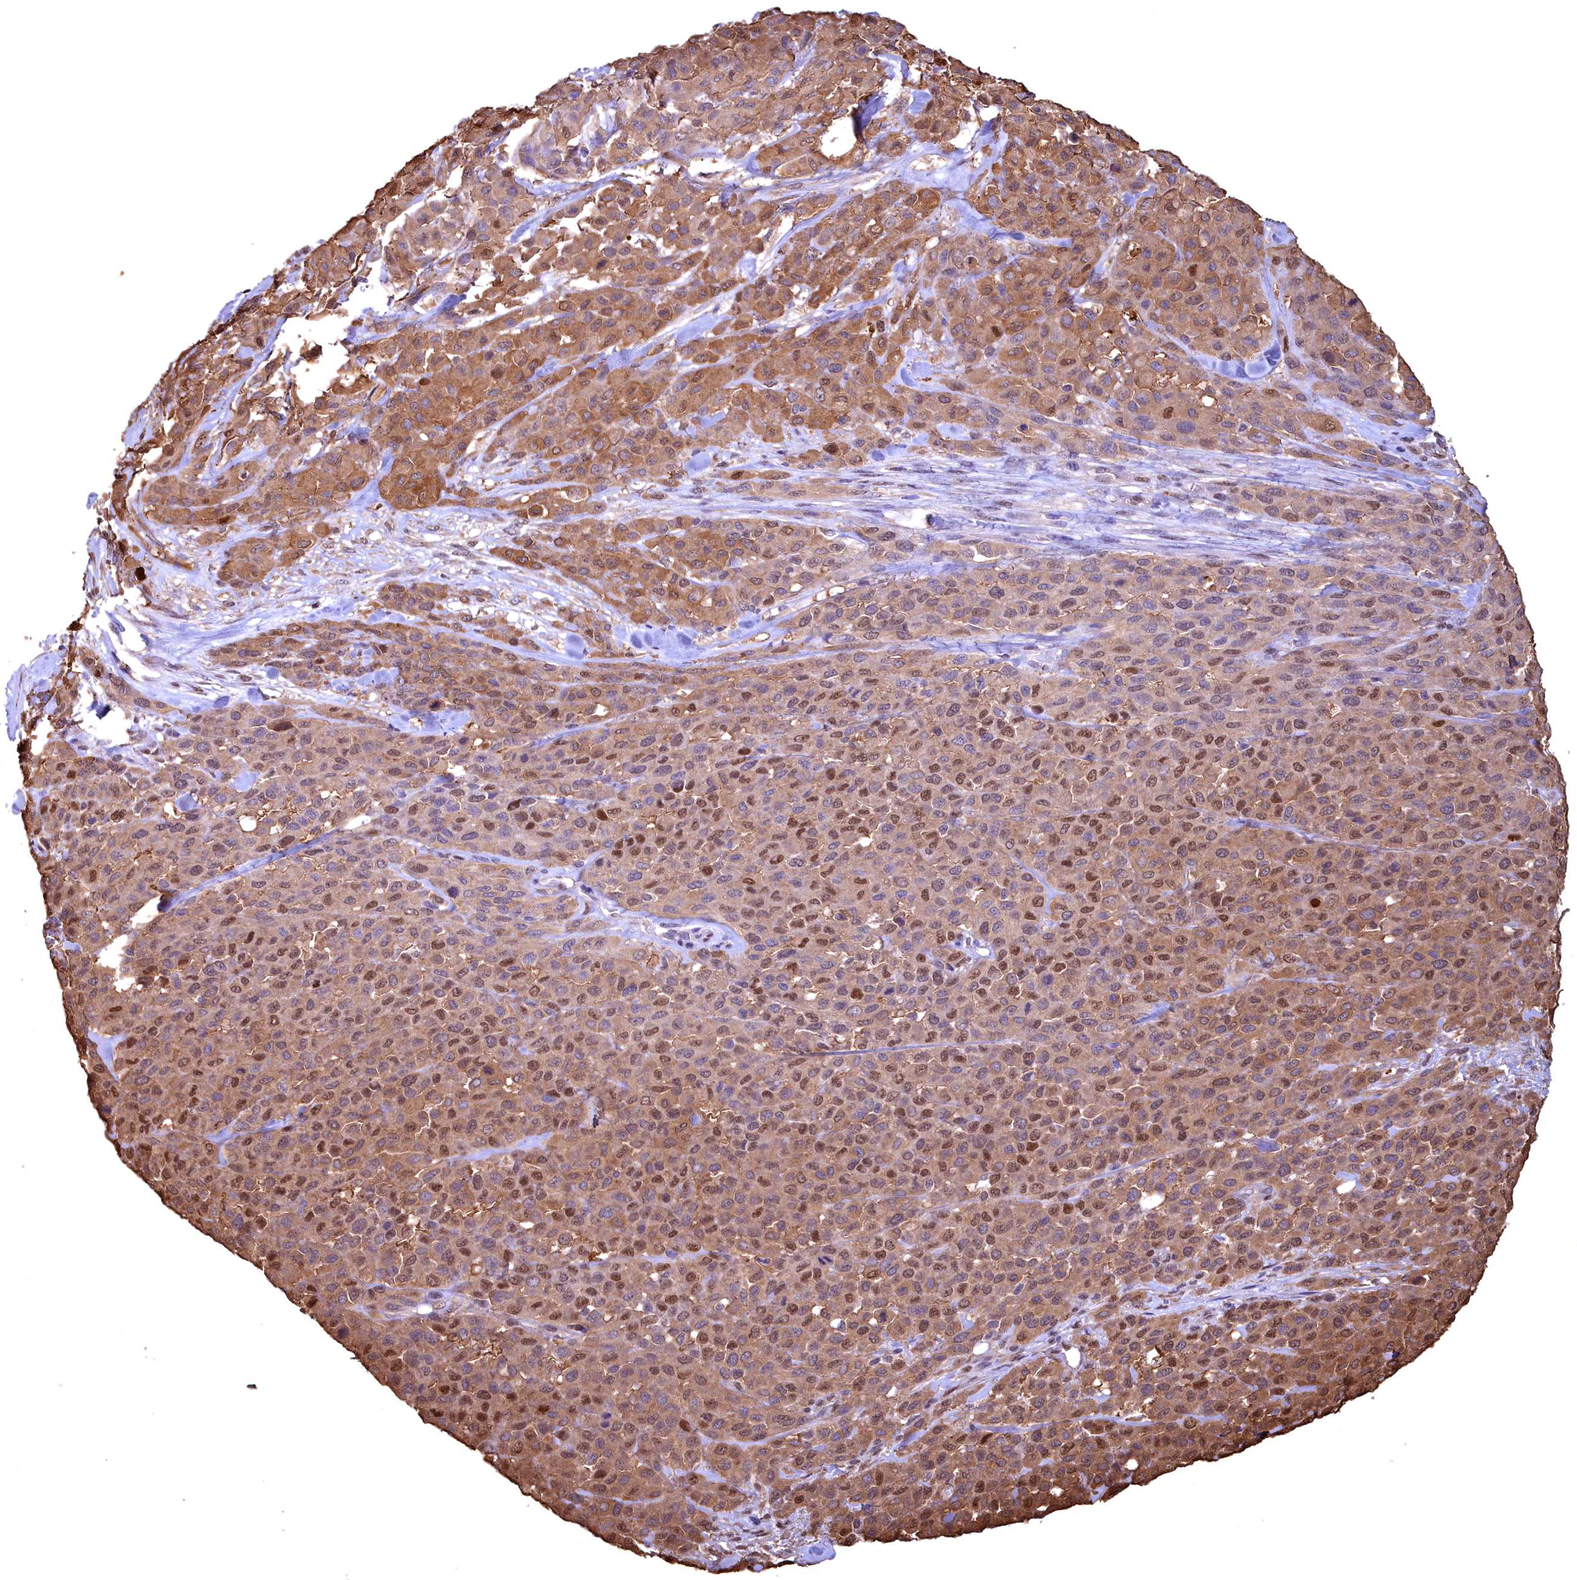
{"staining": {"intensity": "moderate", "quantity": ">75%", "location": "cytoplasmic/membranous,nuclear"}, "tissue": "melanoma", "cell_type": "Tumor cells", "image_type": "cancer", "snomed": [{"axis": "morphology", "description": "Malignant melanoma, Metastatic site"}, {"axis": "topography", "description": "Skin"}], "caption": "Melanoma stained for a protein (brown) demonstrates moderate cytoplasmic/membranous and nuclear positive staining in approximately >75% of tumor cells.", "gene": "GAPDH", "patient": {"sex": "female", "age": 81}}